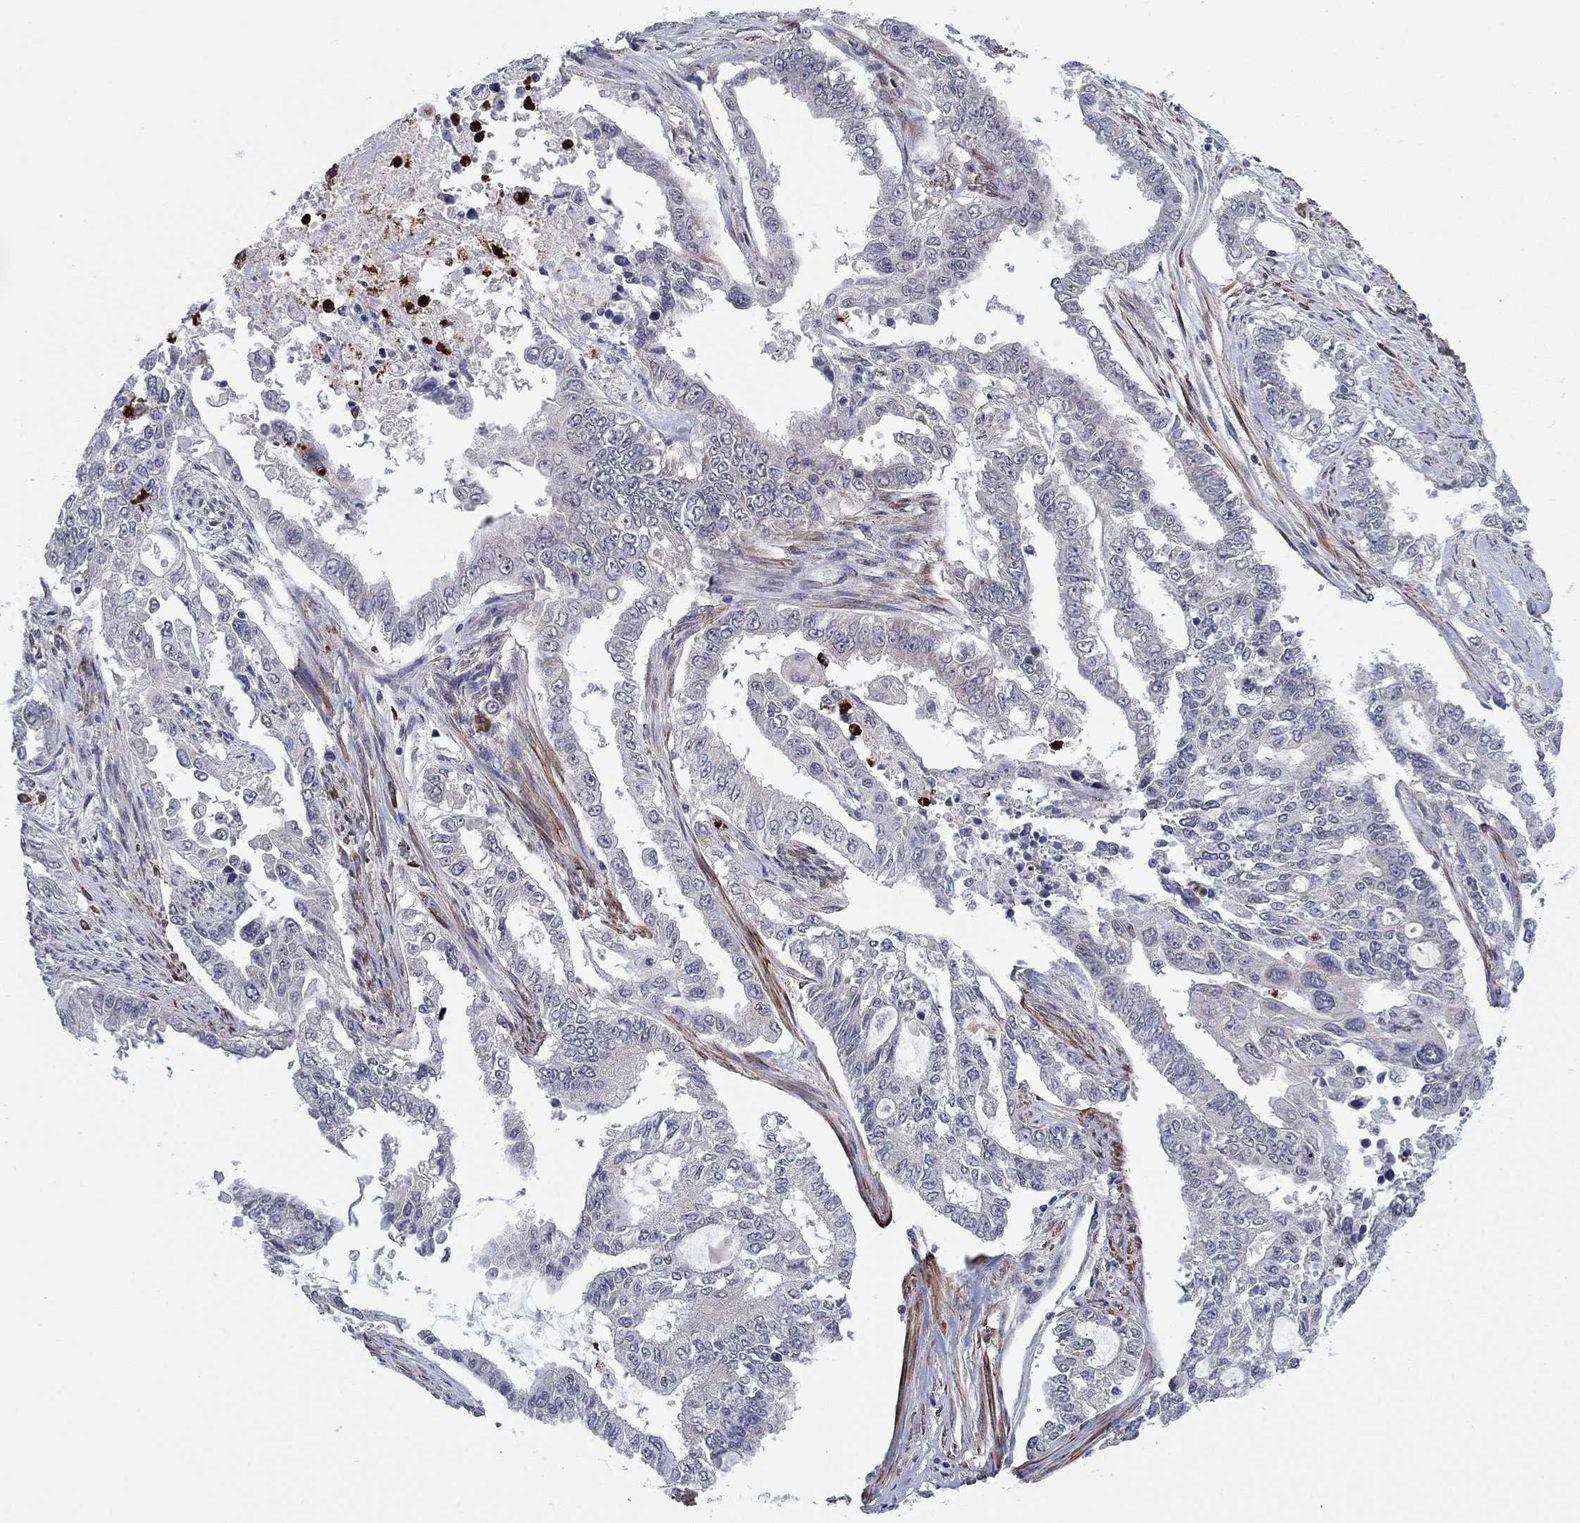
{"staining": {"intensity": "negative", "quantity": "none", "location": "none"}, "tissue": "endometrial cancer", "cell_type": "Tumor cells", "image_type": "cancer", "snomed": [{"axis": "morphology", "description": "Adenocarcinoma, NOS"}, {"axis": "topography", "description": "Uterus"}], "caption": "High power microscopy micrograph of an IHC histopathology image of endometrial cancer, revealing no significant expression in tumor cells.", "gene": "MTRFR", "patient": {"sex": "female", "age": 59}}